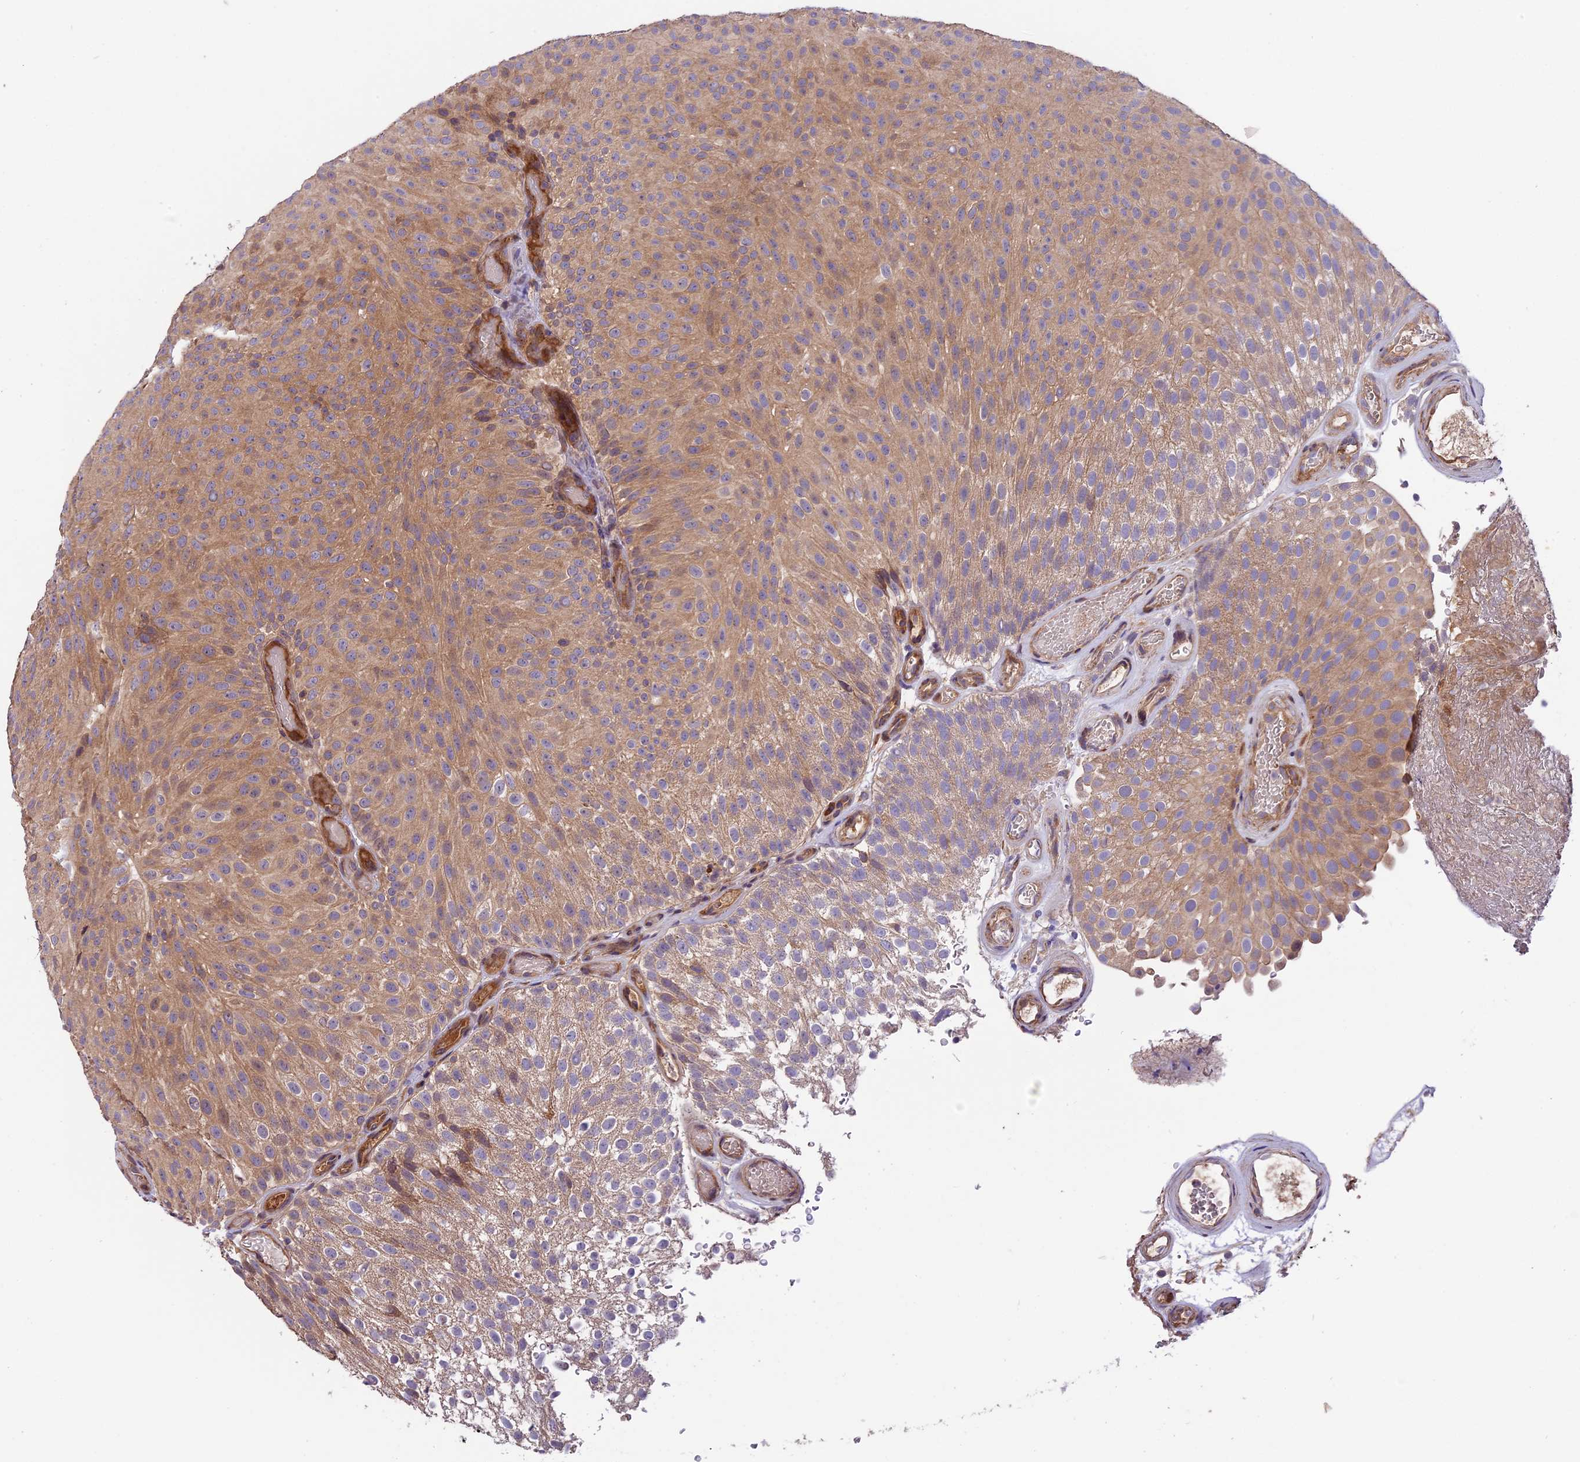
{"staining": {"intensity": "weak", "quantity": ">75%", "location": "cytoplasmic/membranous"}, "tissue": "urothelial cancer", "cell_type": "Tumor cells", "image_type": "cancer", "snomed": [{"axis": "morphology", "description": "Urothelial carcinoma, Low grade"}, {"axis": "topography", "description": "Urinary bladder"}], "caption": "Protein staining of urothelial carcinoma (low-grade) tissue reveals weak cytoplasmic/membranous expression in about >75% of tumor cells.", "gene": "SETD6", "patient": {"sex": "male", "age": 78}}